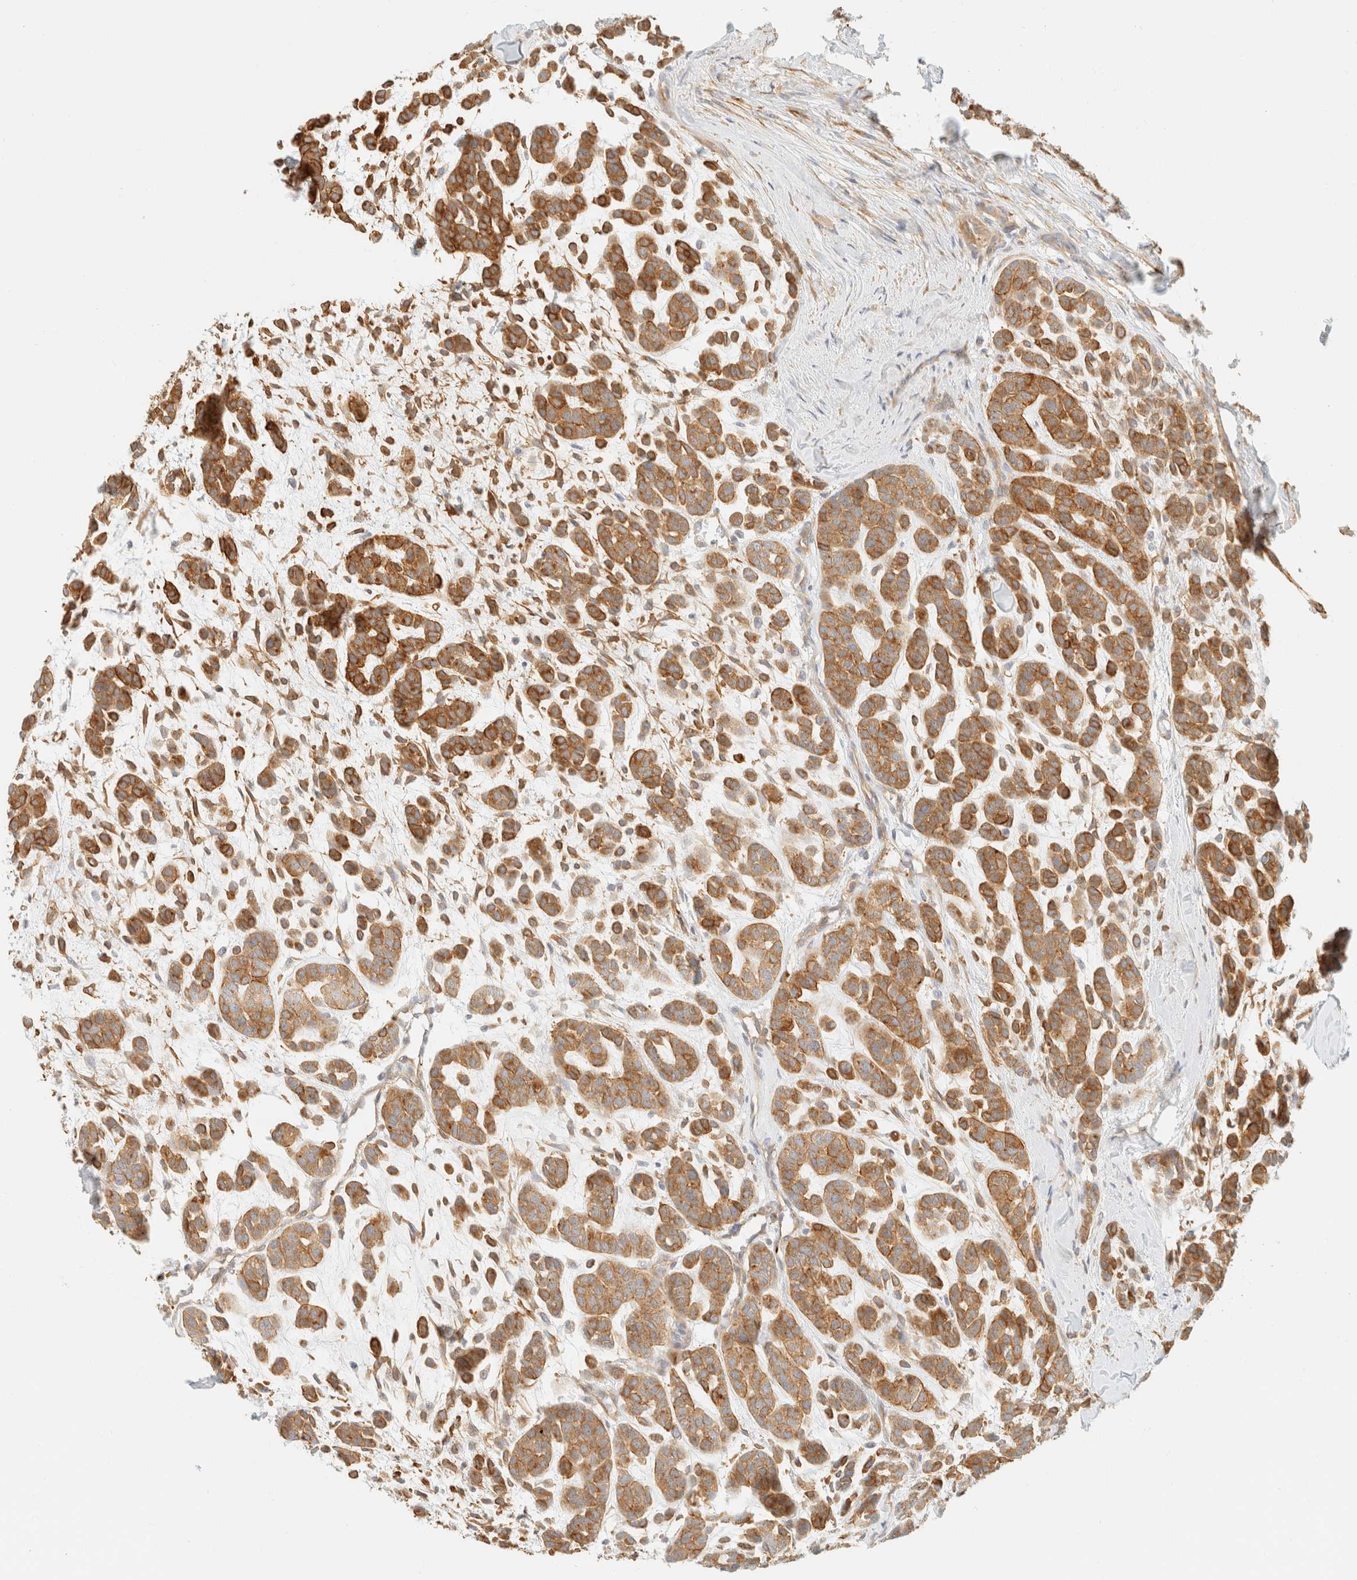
{"staining": {"intensity": "moderate", "quantity": ">75%", "location": "cytoplasmic/membranous"}, "tissue": "head and neck cancer", "cell_type": "Tumor cells", "image_type": "cancer", "snomed": [{"axis": "morphology", "description": "Adenocarcinoma, NOS"}, {"axis": "morphology", "description": "Adenoma, NOS"}, {"axis": "topography", "description": "Head-Neck"}], "caption": "Head and neck adenoma was stained to show a protein in brown. There is medium levels of moderate cytoplasmic/membranous positivity in about >75% of tumor cells.", "gene": "OTOP2", "patient": {"sex": "female", "age": 55}}